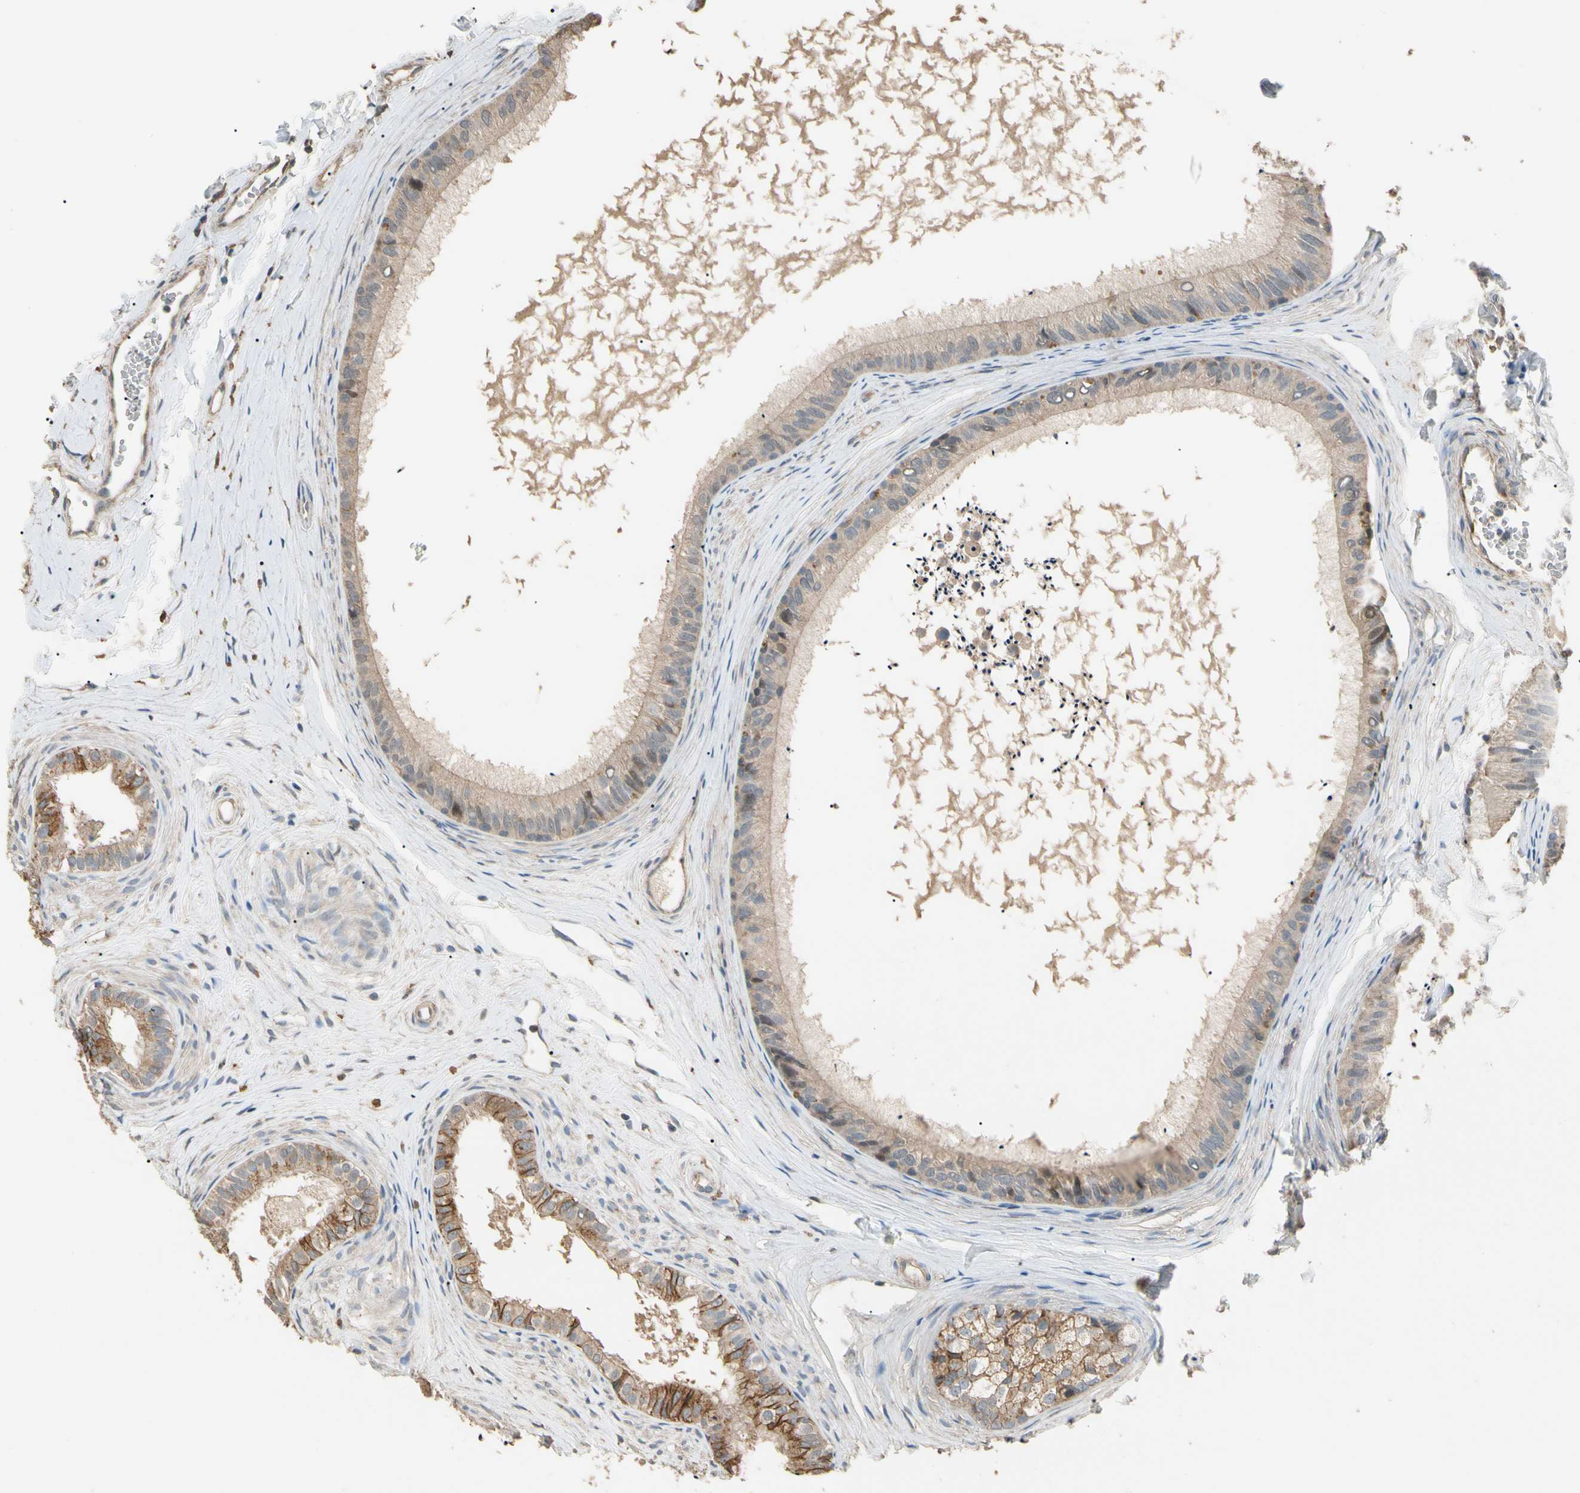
{"staining": {"intensity": "moderate", "quantity": ">75%", "location": "cytoplasmic/membranous"}, "tissue": "epididymis", "cell_type": "Glandular cells", "image_type": "normal", "snomed": [{"axis": "morphology", "description": "Normal tissue, NOS"}, {"axis": "topography", "description": "Epididymis"}], "caption": "Moderate cytoplasmic/membranous staining is seen in about >75% of glandular cells in benign epididymis.", "gene": "CDH6", "patient": {"sex": "male", "age": 56}}